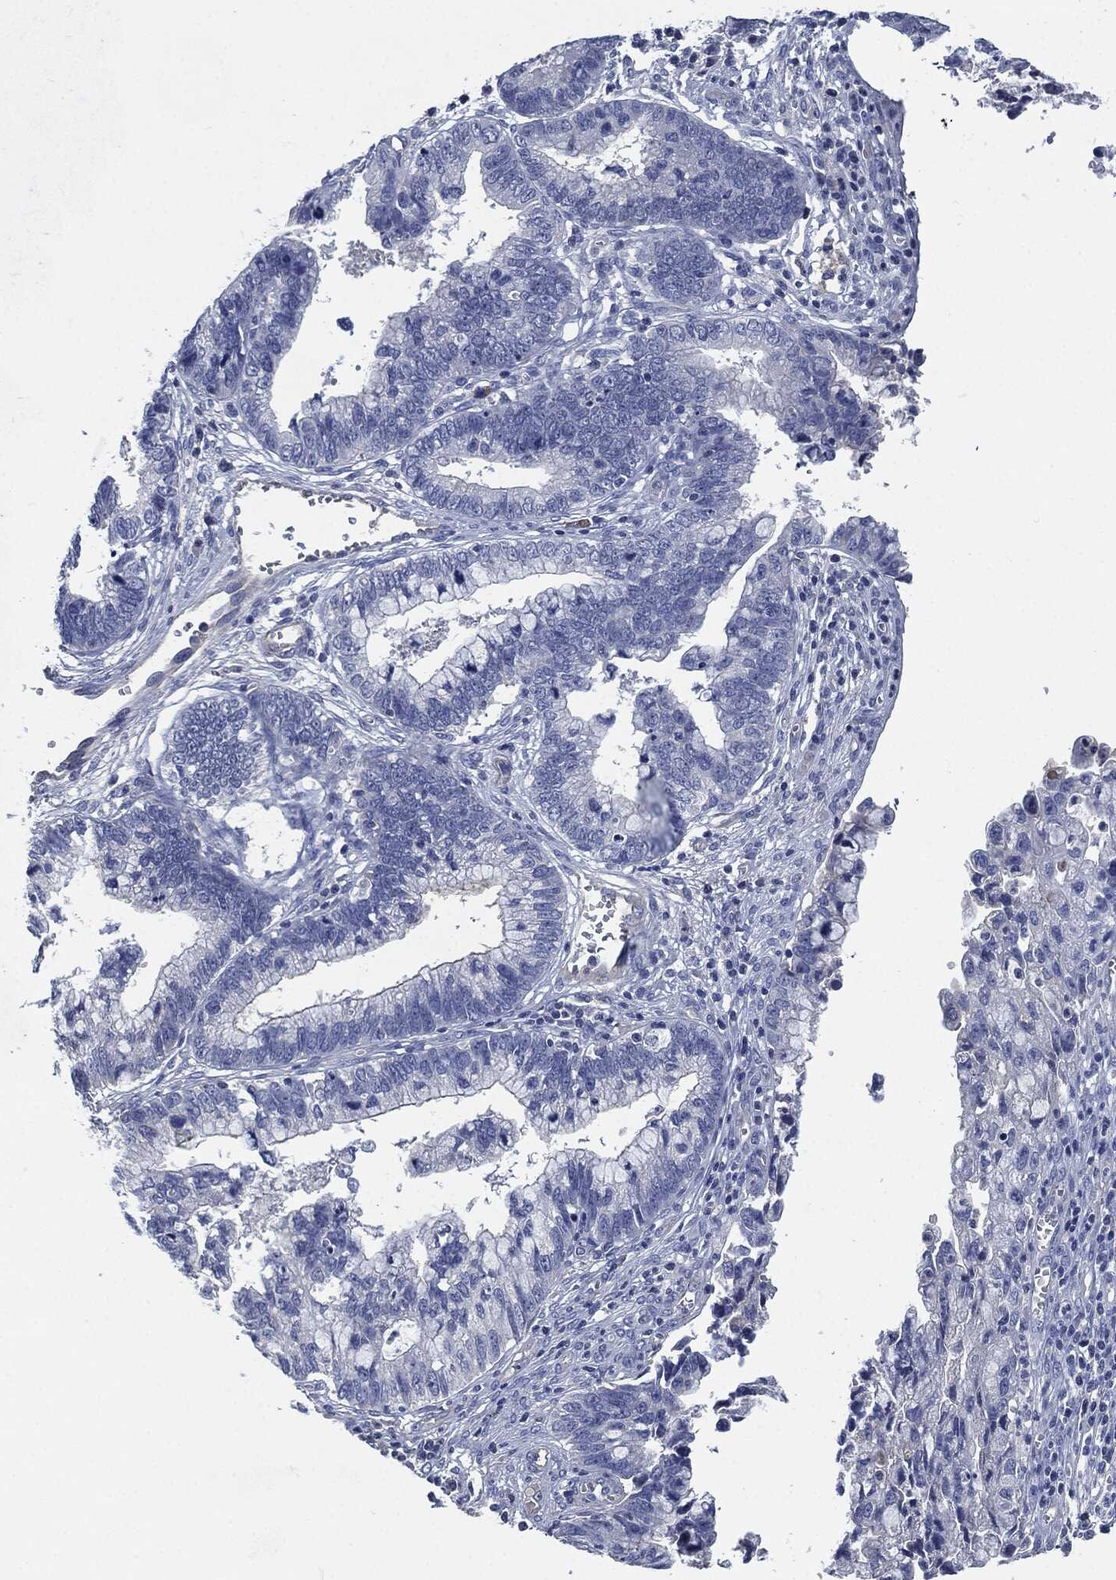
{"staining": {"intensity": "negative", "quantity": "none", "location": "none"}, "tissue": "cervical cancer", "cell_type": "Tumor cells", "image_type": "cancer", "snomed": [{"axis": "morphology", "description": "Adenocarcinoma, NOS"}, {"axis": "topography", "description": "Cervix"}], "caption": "This is a histopathology image of immunohistochemistry (IHC) staining of adenocarcinoma (cervical), which shows no staining in tumor cells. The staining was performed using DAB to visualize the protein expression in brown, while the nuclei were stained in blue with hematoxylin (Magnification: 20x).", "gene": "CD27", "patient": {"sex": "female", "age": 44}}